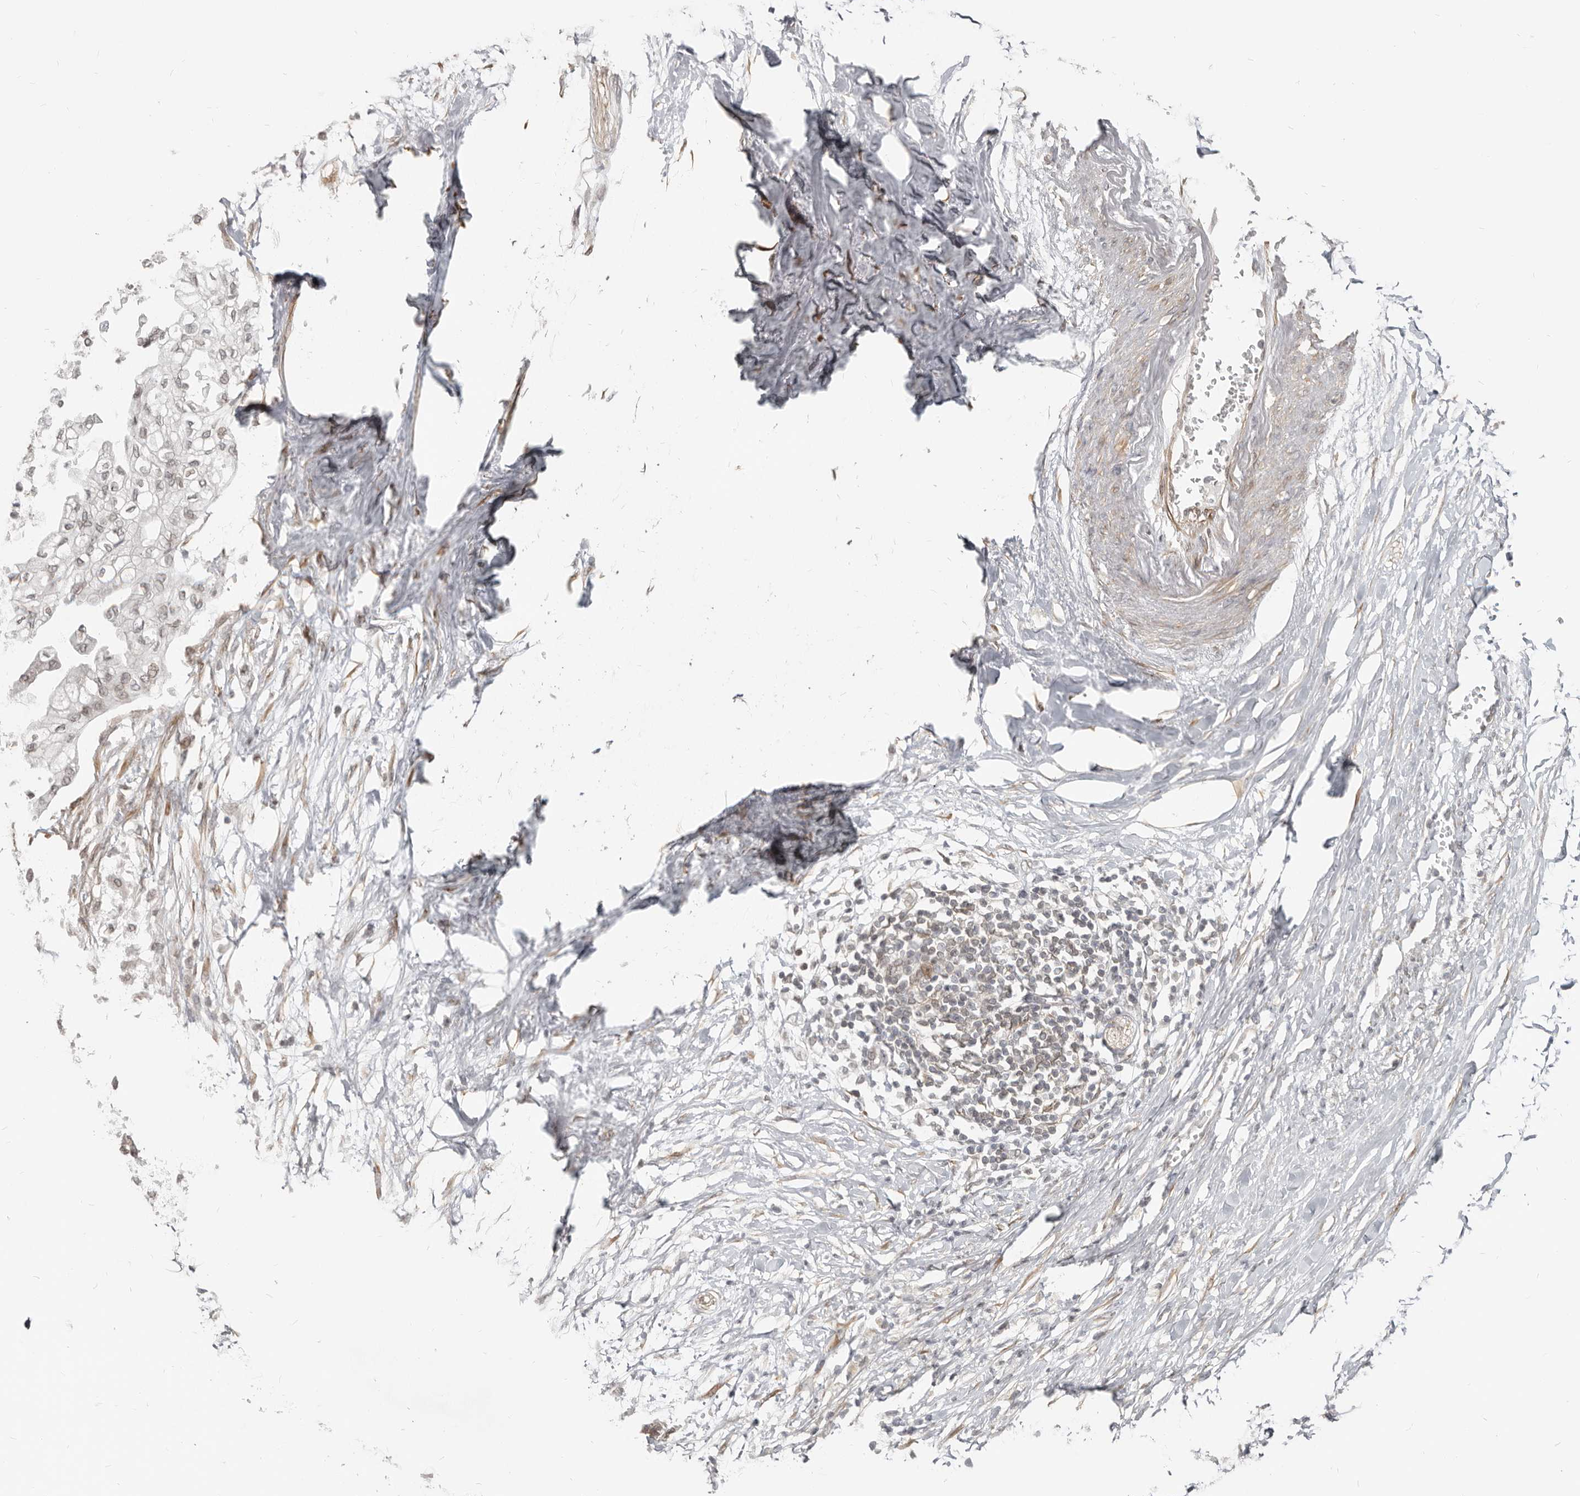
{"staining": {"intensity": "weak", "quantity": "<25%", "location": "nuclear"}, "tissue": "pancreatic cancer", "cell_type": "Tumor cells", "image_type": "cancer", "snomed": [{"axis": "morphology", "description": "Normal tissue, NOS"}, {"axis": "morphology", "description": "Adenocarcinoma, NOS"}, {"axis": "topography", "description": "Pancreas"}, {"axis": "topography", "description": "Duodenum"}], "caption": "Pancreatic adenocarcinoma was stained to show a protein in brown. There is no significant staining in tumor cells.", "gene": "NUP153", "patient": {"sex": "female", "age": 60}}